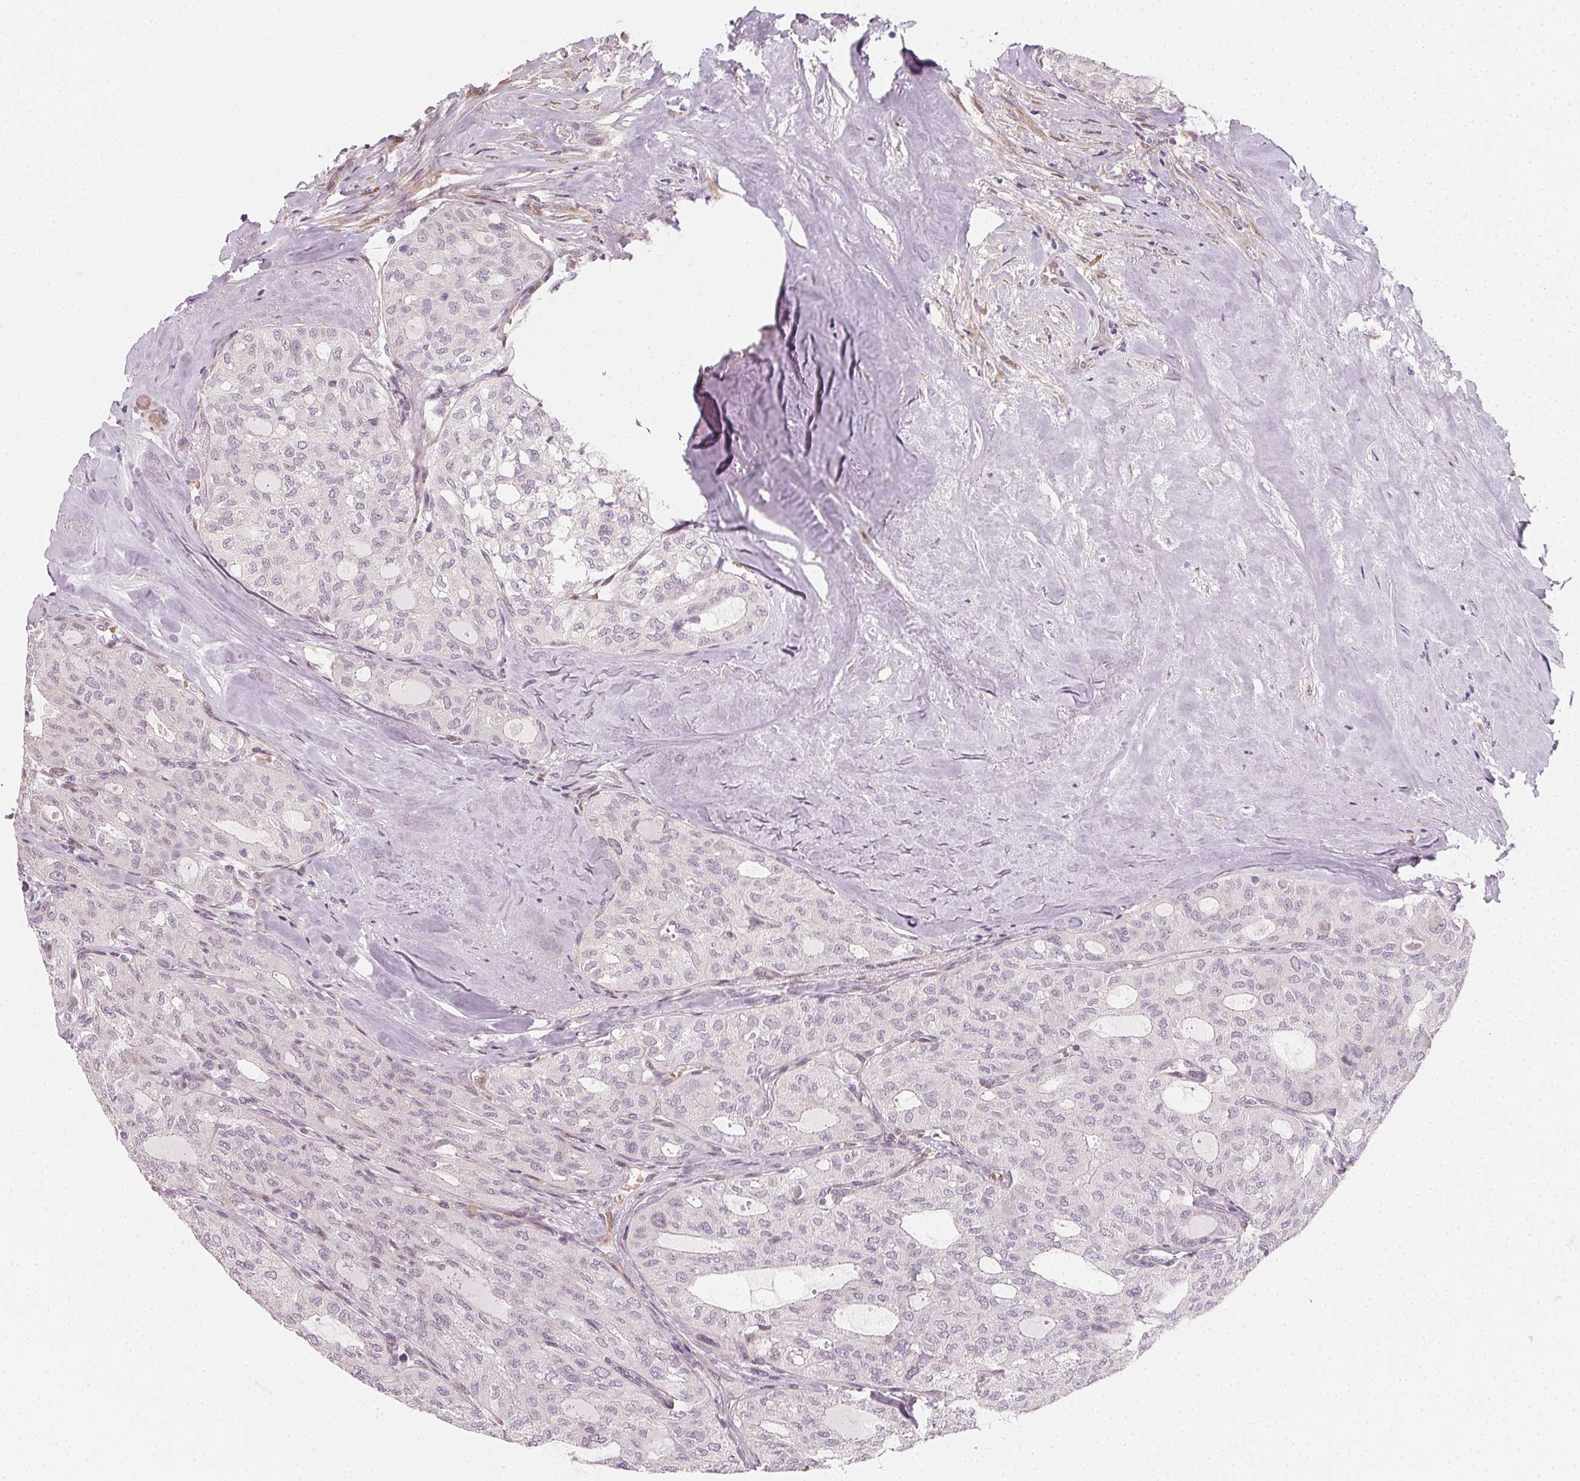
{"staining": {"intensity": "negative", "quantity": "none", "location": "none"}, "tissue": "thyroid cancer", "cell_type": "Tumor cells", "image_type": "cancer", "snomed": [{"axis": "morphology", "description": "Follicular adenoma carcinoma, NOS"}, {"axis": "topography", "description": "Thyroid gland"}], "caption": "High magnification brightfield microscopy of thyroid cancer stained with DAB (3,3'-diaminobenzidine) (brown) and counterstained with hematoxylin (blue): tumor cells show no significant positivity.", "gene": "CCDC96", "patient": {"sex": "male", "age": 75}}